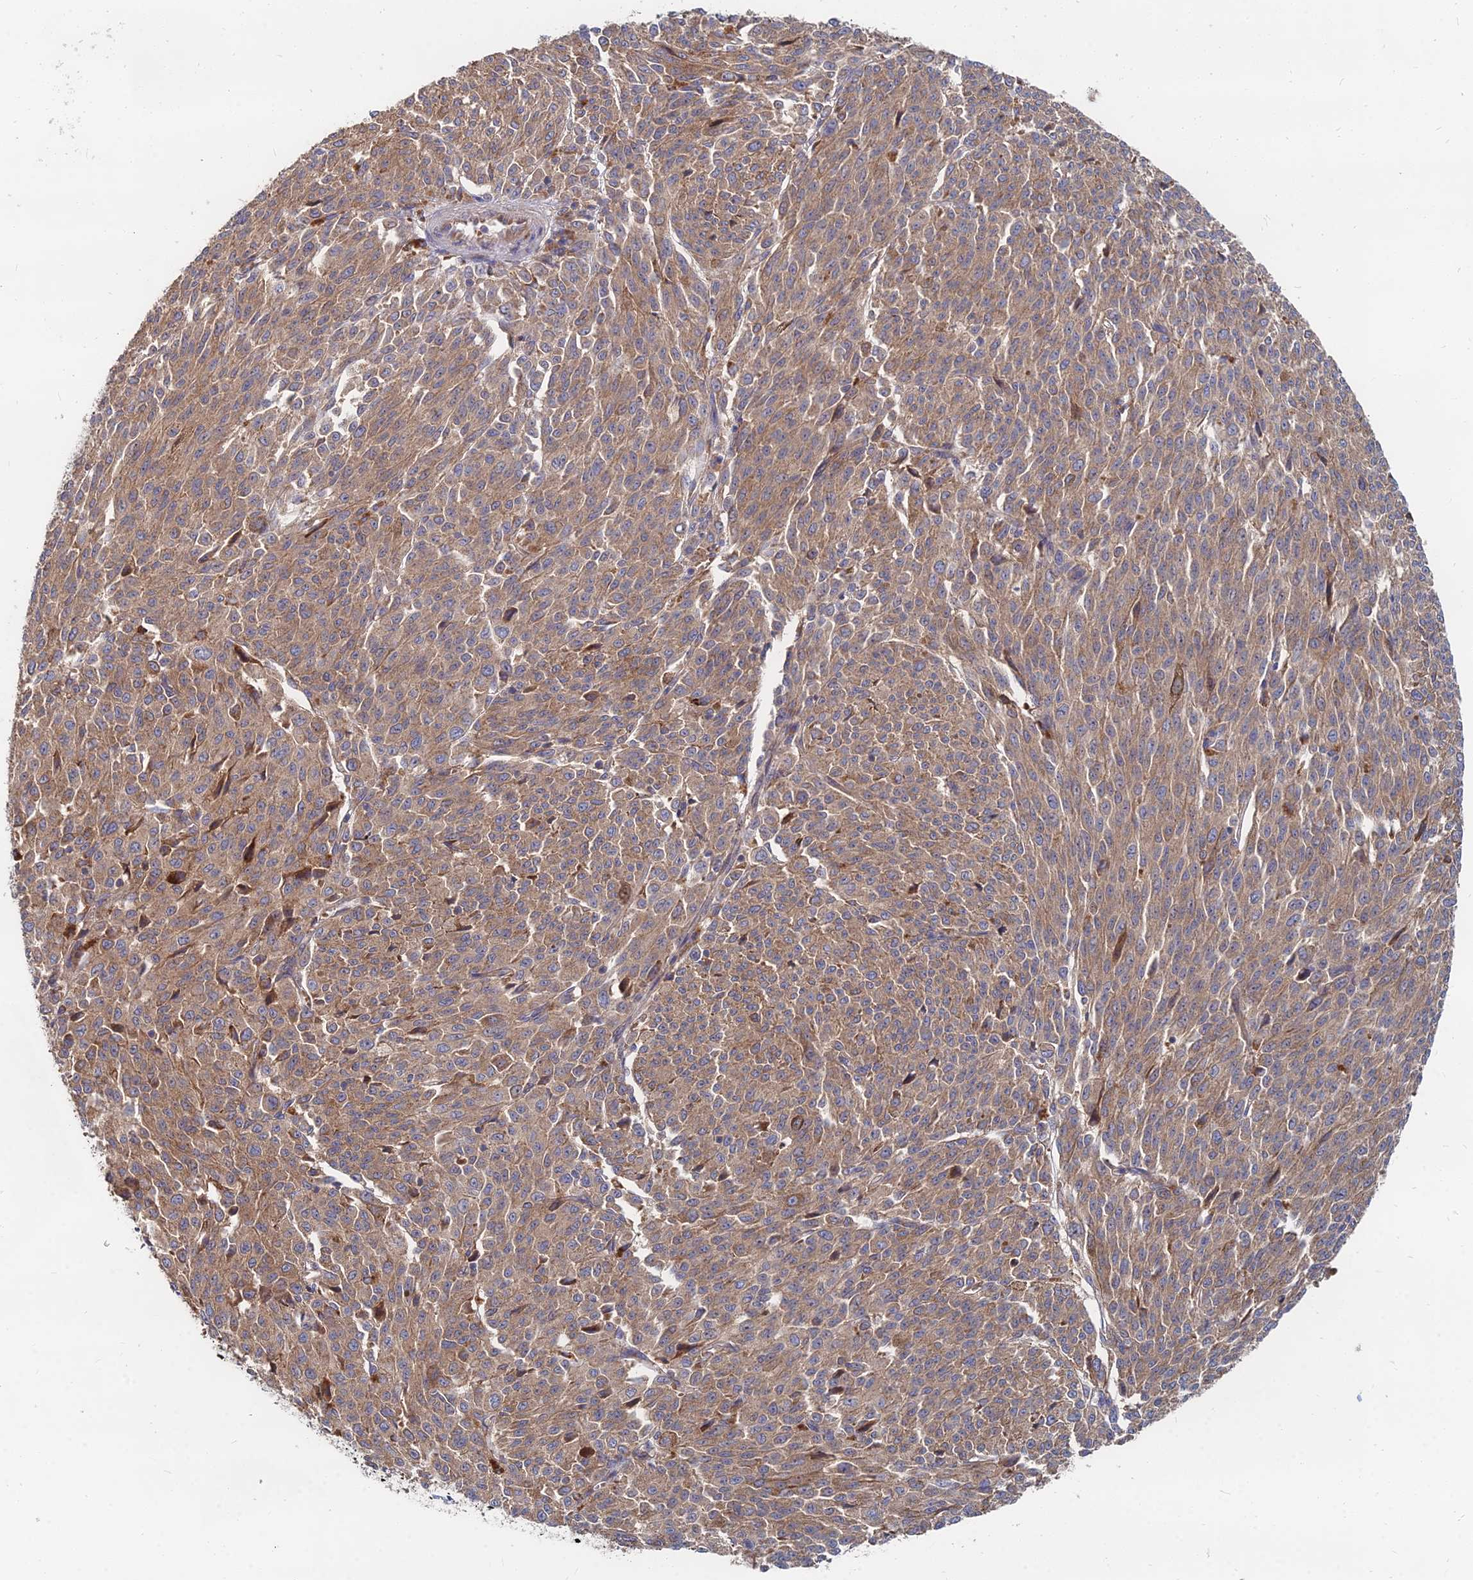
{"staining": {"intensity": "moderate", "quantity": ">75%", "location": "cytoplasmic/membranous"}, "tissue": "melanoma", "cell_type": "Tumor cells", "image_type": "cancer", "snomed": [{"axis": "morphology", "description": "Malignant melanoma, NOS"}, {"axis": "topography", "description": "Skin"}], "caption": "Protein staining shows moderate cytoplasmic/membranous expression in about >75% of tumor cells in malignant melanoma. (Brightfield microscopy of DAB IHC at high magnification).", "gene": "CCZ1", "patient": {"sex": "female", "age": 52}}